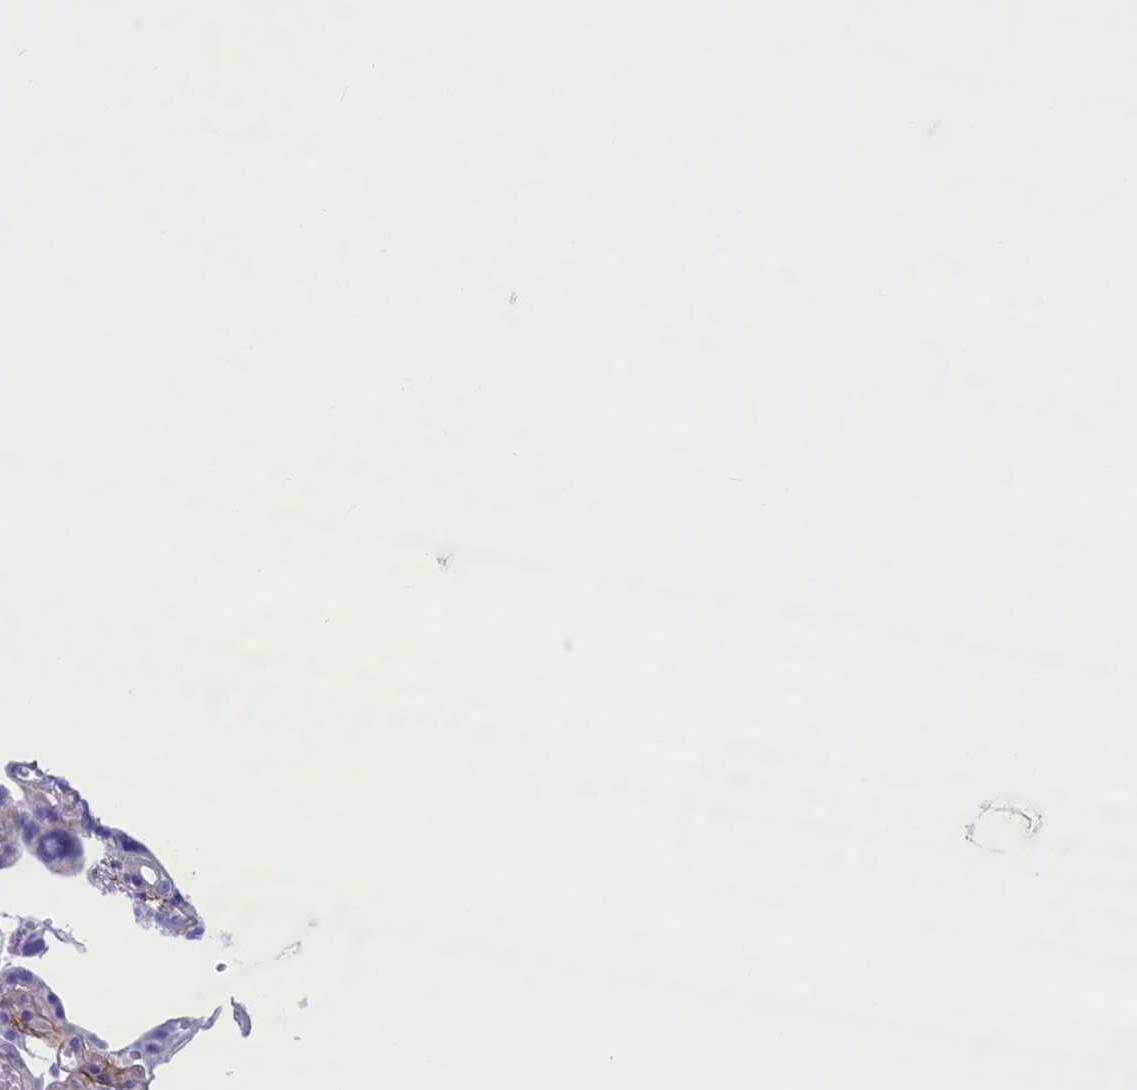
{"staining": {"intensity": "moderate", "quantity": "<25%", "location": "cytoplasmic/membranous"}, "tissue": "placenta", "cell_type": "Decidual cells", "image_type": "normal", "snomed": [{"axis": "morphology", "description": "Normal tissue, NOS"}, {"axis": "topography", "description": "Placenta"}], "caption": "The photomicrograph displays a brown stain indicating the presence of a protein in the cytoplasmic/membranous of decidual cells in placenta. The protein of interest is shown in brown color, while the nuclei are stained blue.", "gene": "MPV17L2", "patient": {"sex": "female", "age": 30}}